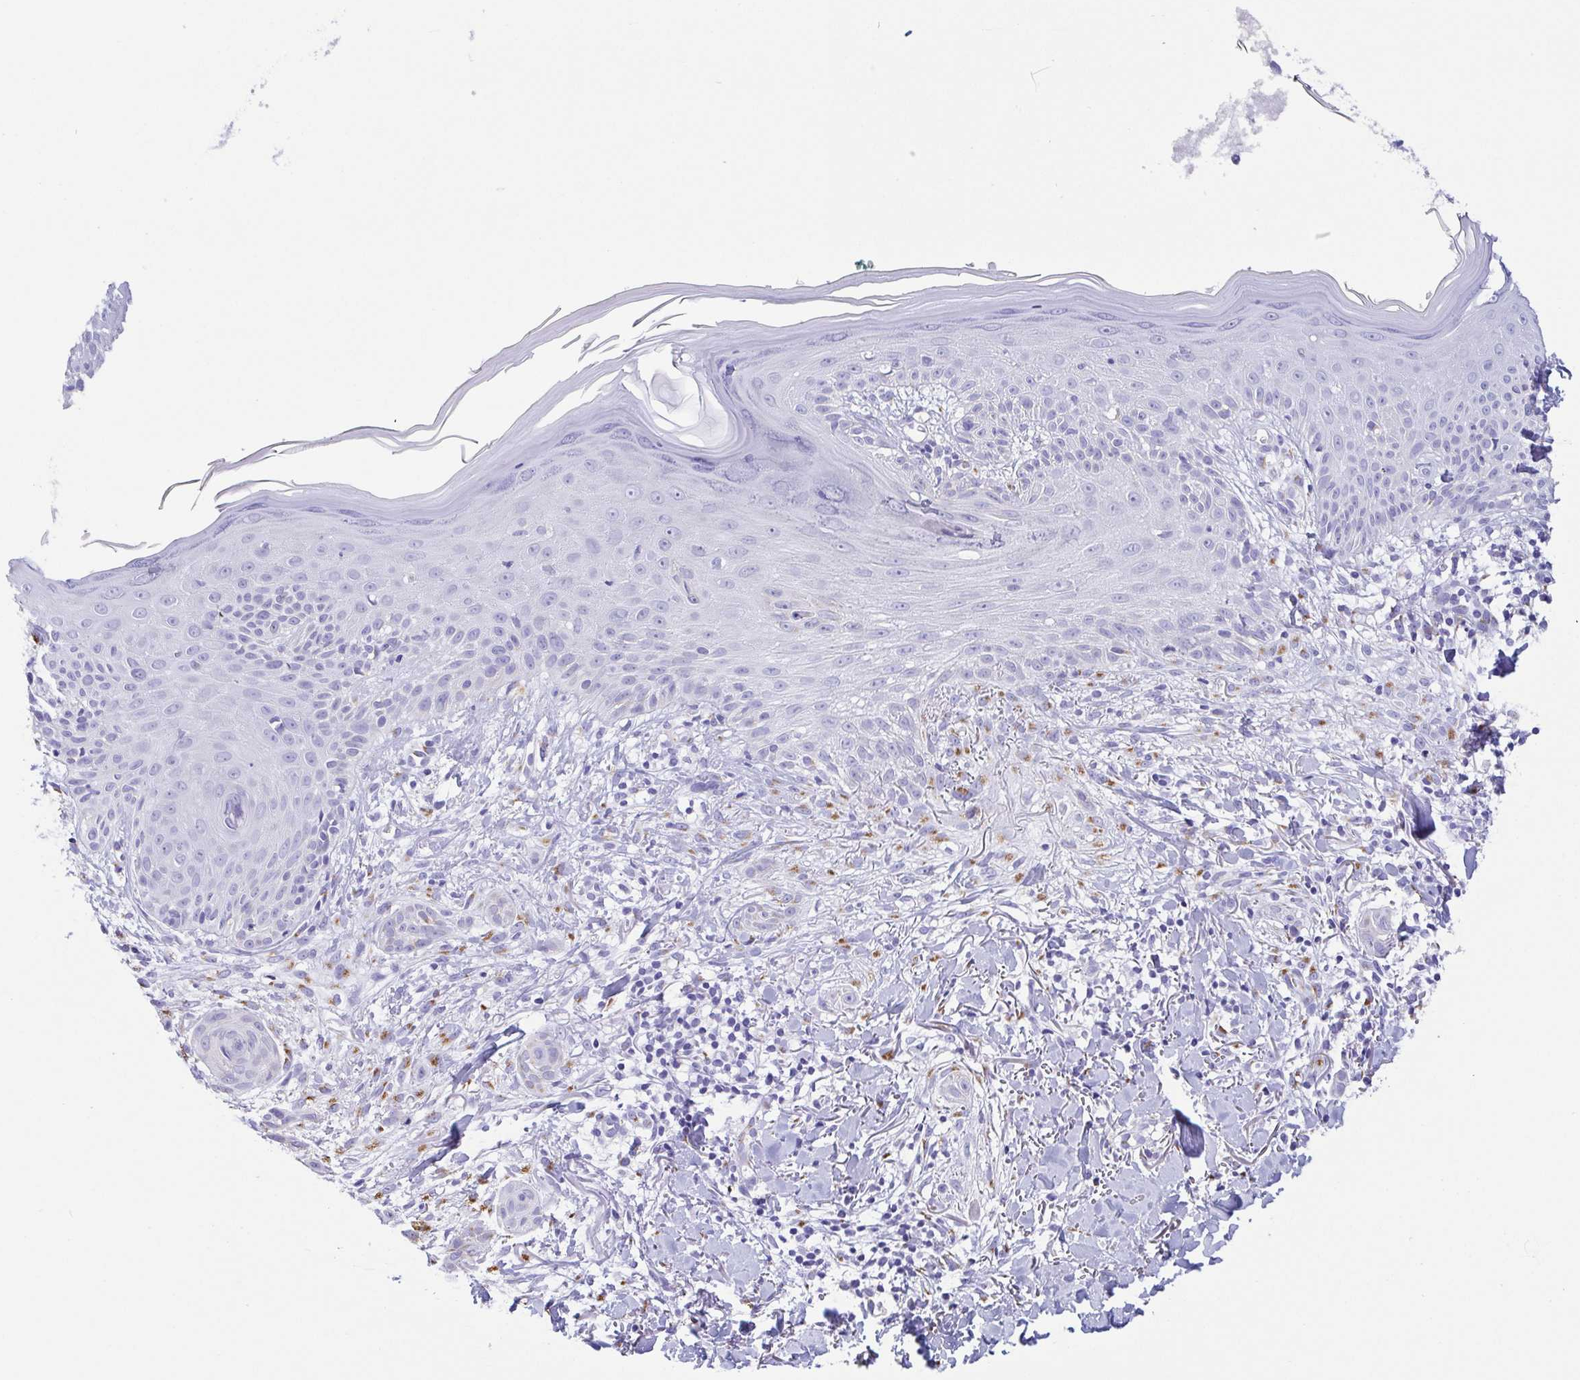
{"staining": {"intensity": "negative", "quantity": "none", "location": "none"}, "tissue": "skin cancer", "cell_type": "Tumor cells", "image_type": "cancer", "snomed": [{"axis": "morphology", "description": "Basal cell carcinoma"}, {"axis": "morphology", "description": "BCC, high aggressive"}, {"axis": "topography", "description": "Skin"}], "caption": "High power microscopy photomicrograph of an IHC image of skin bcc,  high aggressive, revealing no significant positivity in tumor cells.", "gene": "SULT1B1", "patient": {"sex": "male", "age": 64}}